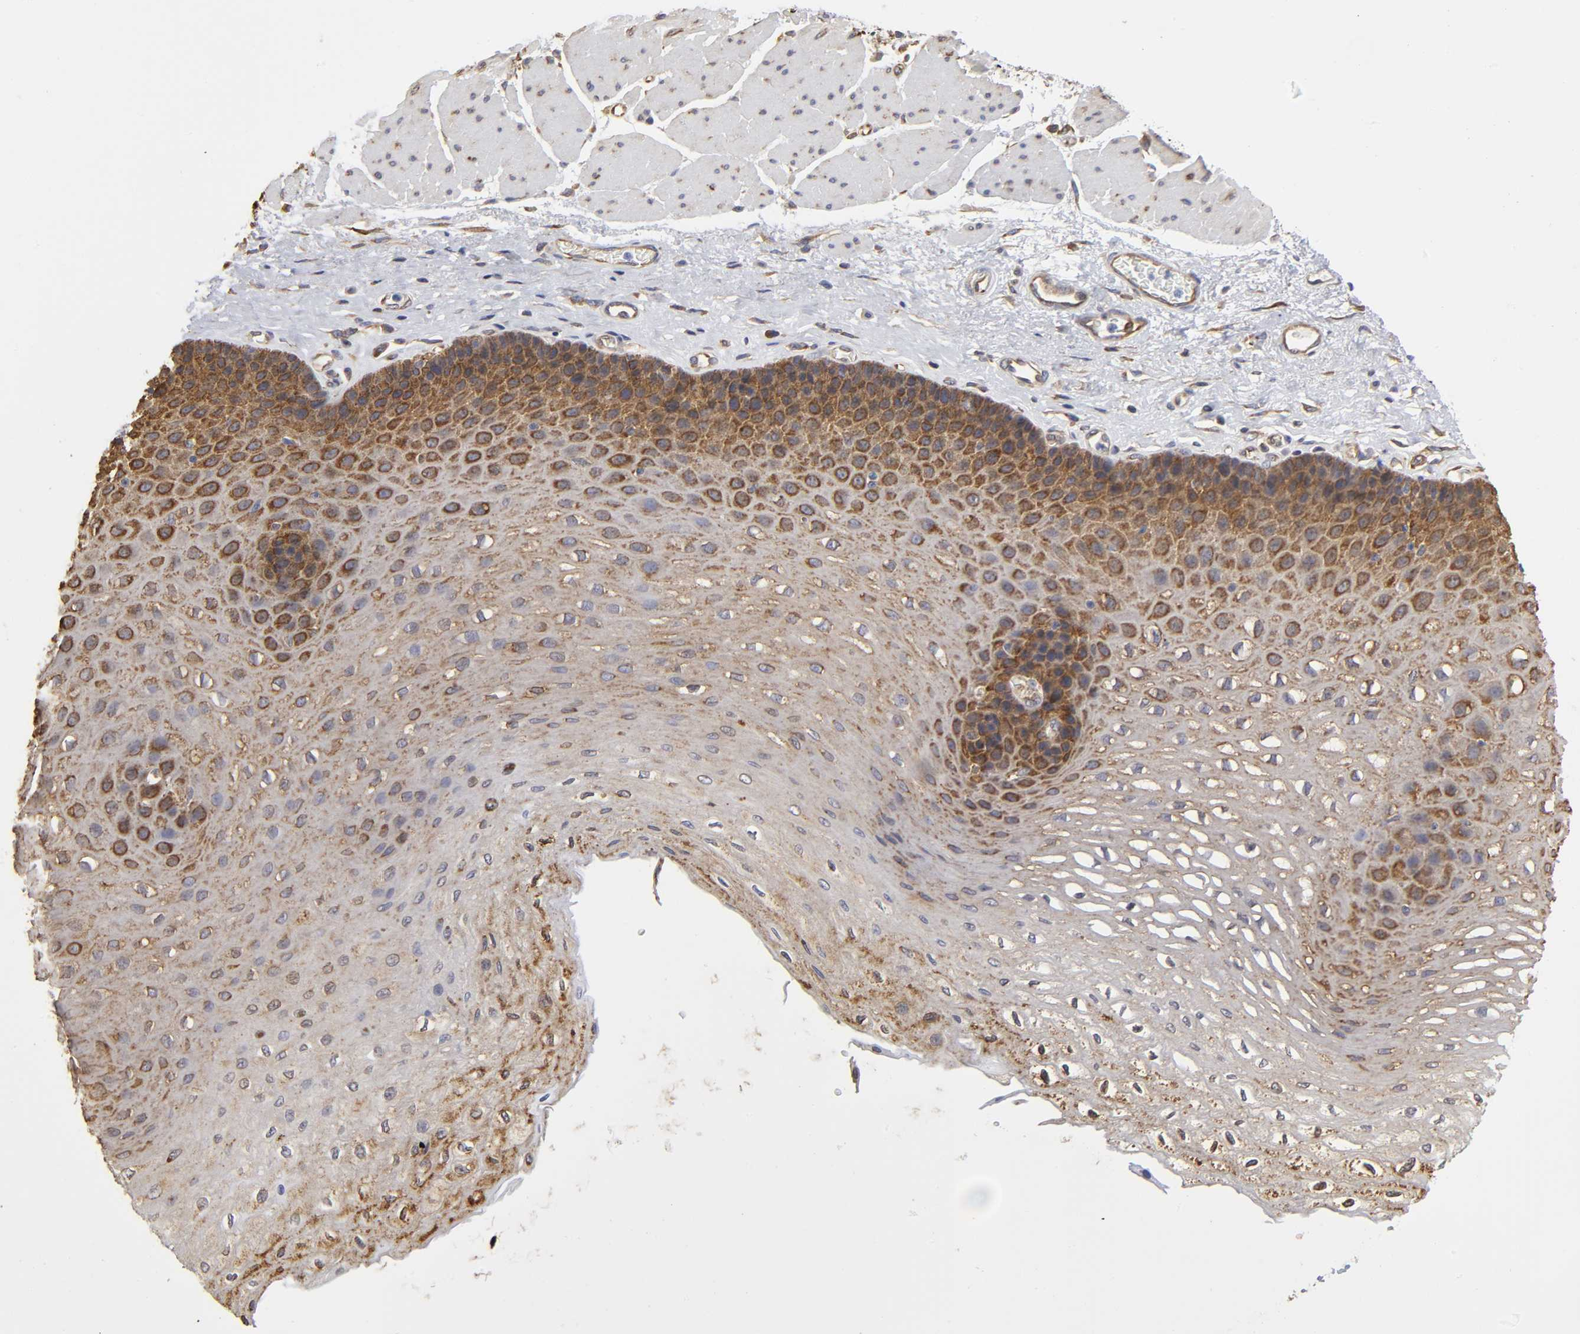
{"staining": {"intensity": "strong", "quantity": ">75%", "location": "cytoplasmic/membranous"}, "tissue": "esophagus", "cell_type": "Squamous epithelial cells", "image_type": "normal", "snomed": [{"axis": "morphology", "description": "Normal tissue, NOS"}, {"axis": "topography", "description": "Esophagus"}], "caption": "Immunohistochemical staining of benign human esophagus displays strong cytoplasmic/membranous protein positivity in about >75% of squamous epithelial cells. (Brightfield microscopy of DAB IHC at high magnification).", "gene": "RPL14", "patient": {"sex": "female", "age": 72}}